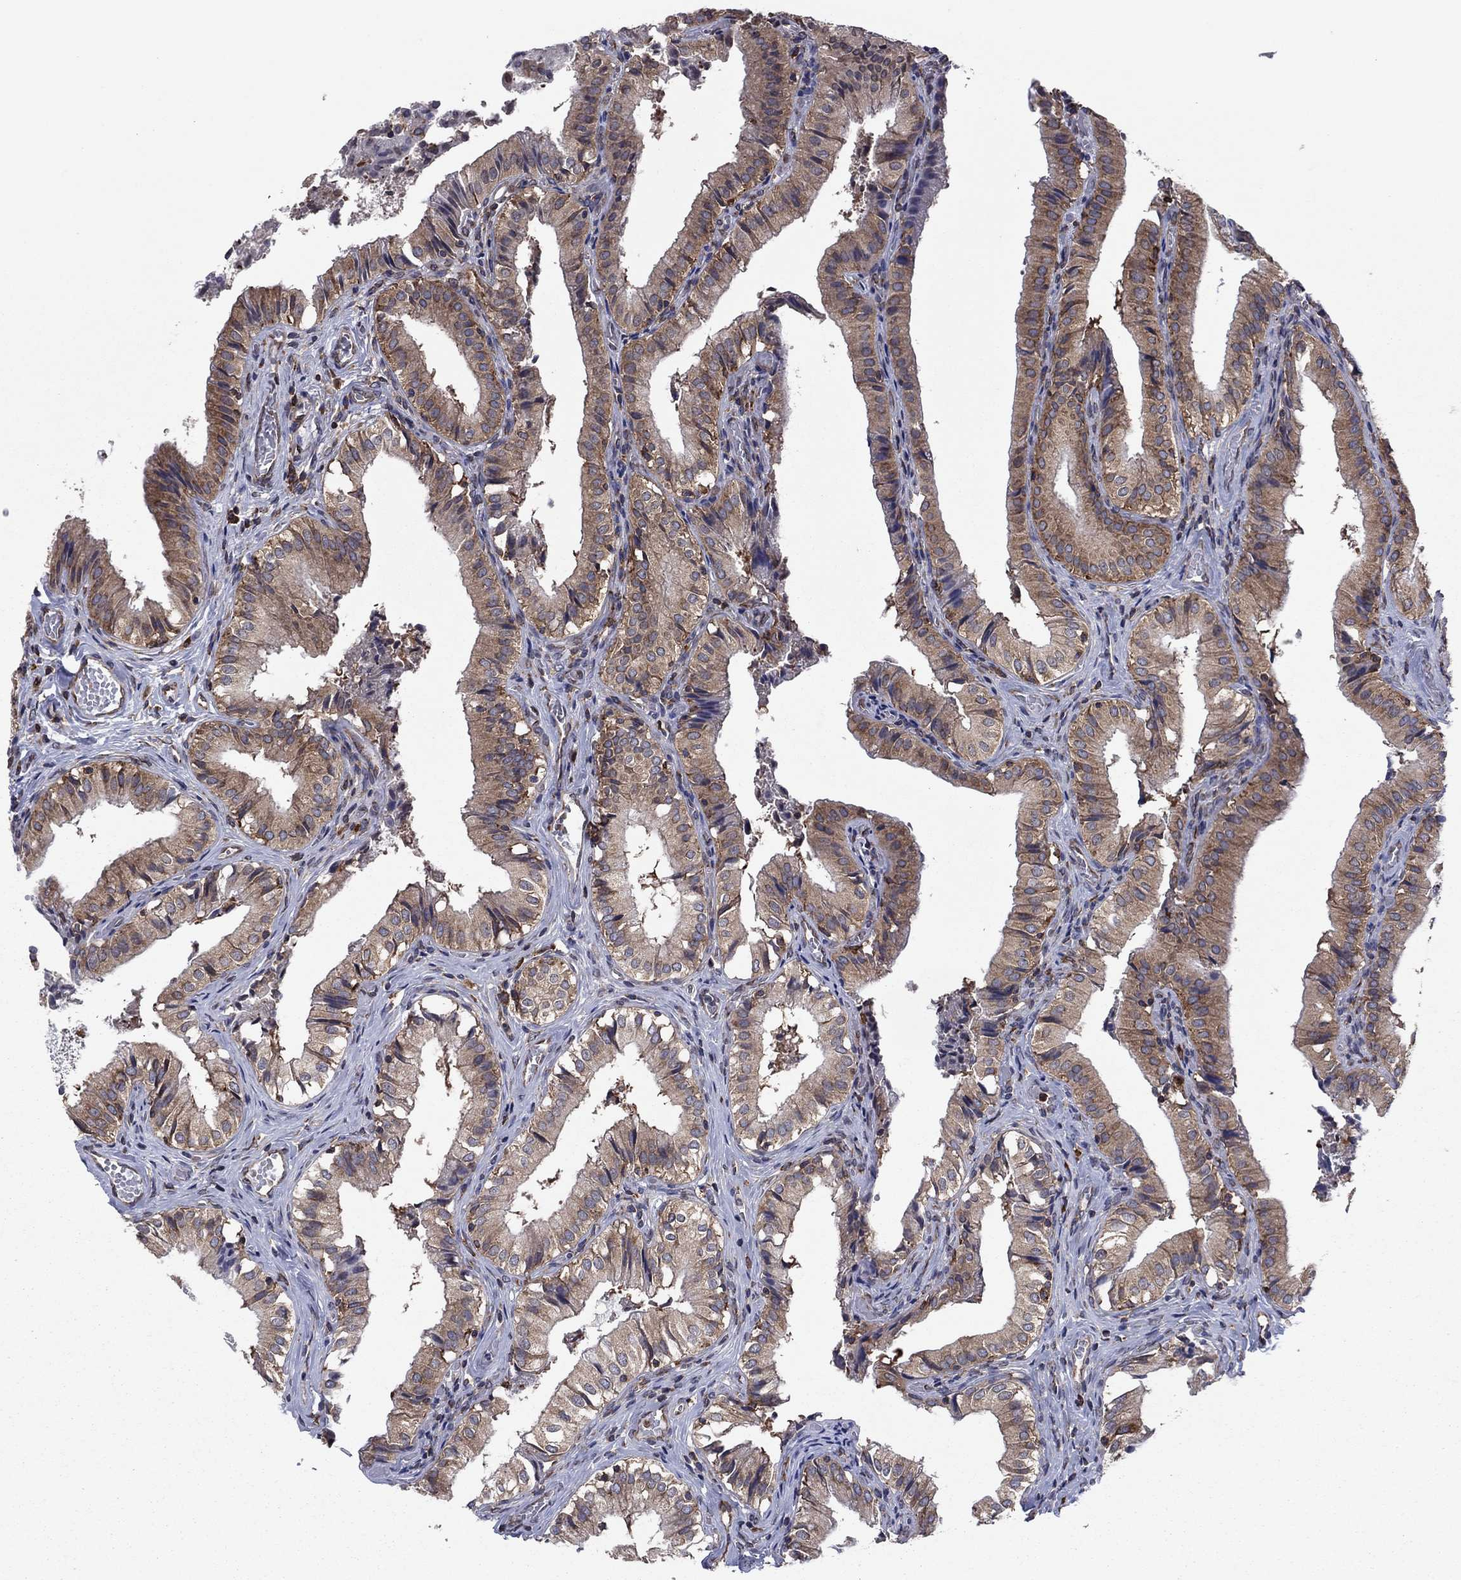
{"staining": {"intensity": "moderate", "quantity": ">75%", "location": "cytoplasmic/membranous"}, "tissue": "gallbladder", "cell_type": "Glandular cells", "image_type": "normal", "snomed": [{"axis": "morphology", "description": "Normal tissue, NOS"}, {"axis": "topography", "description": "Gallbladder"}], "caption": "Moderate cytoplasmic/membranous staining is present in approximately >75% of glandular cells in benign gallbladder. The staining was performed using DAB to visualize the protein expression in brown, while the nuclei were stained in blue with hematoxylin (Magnification: 20x).", "gene": "YBX1", "patient": {"sex": "female", "age": 47}}